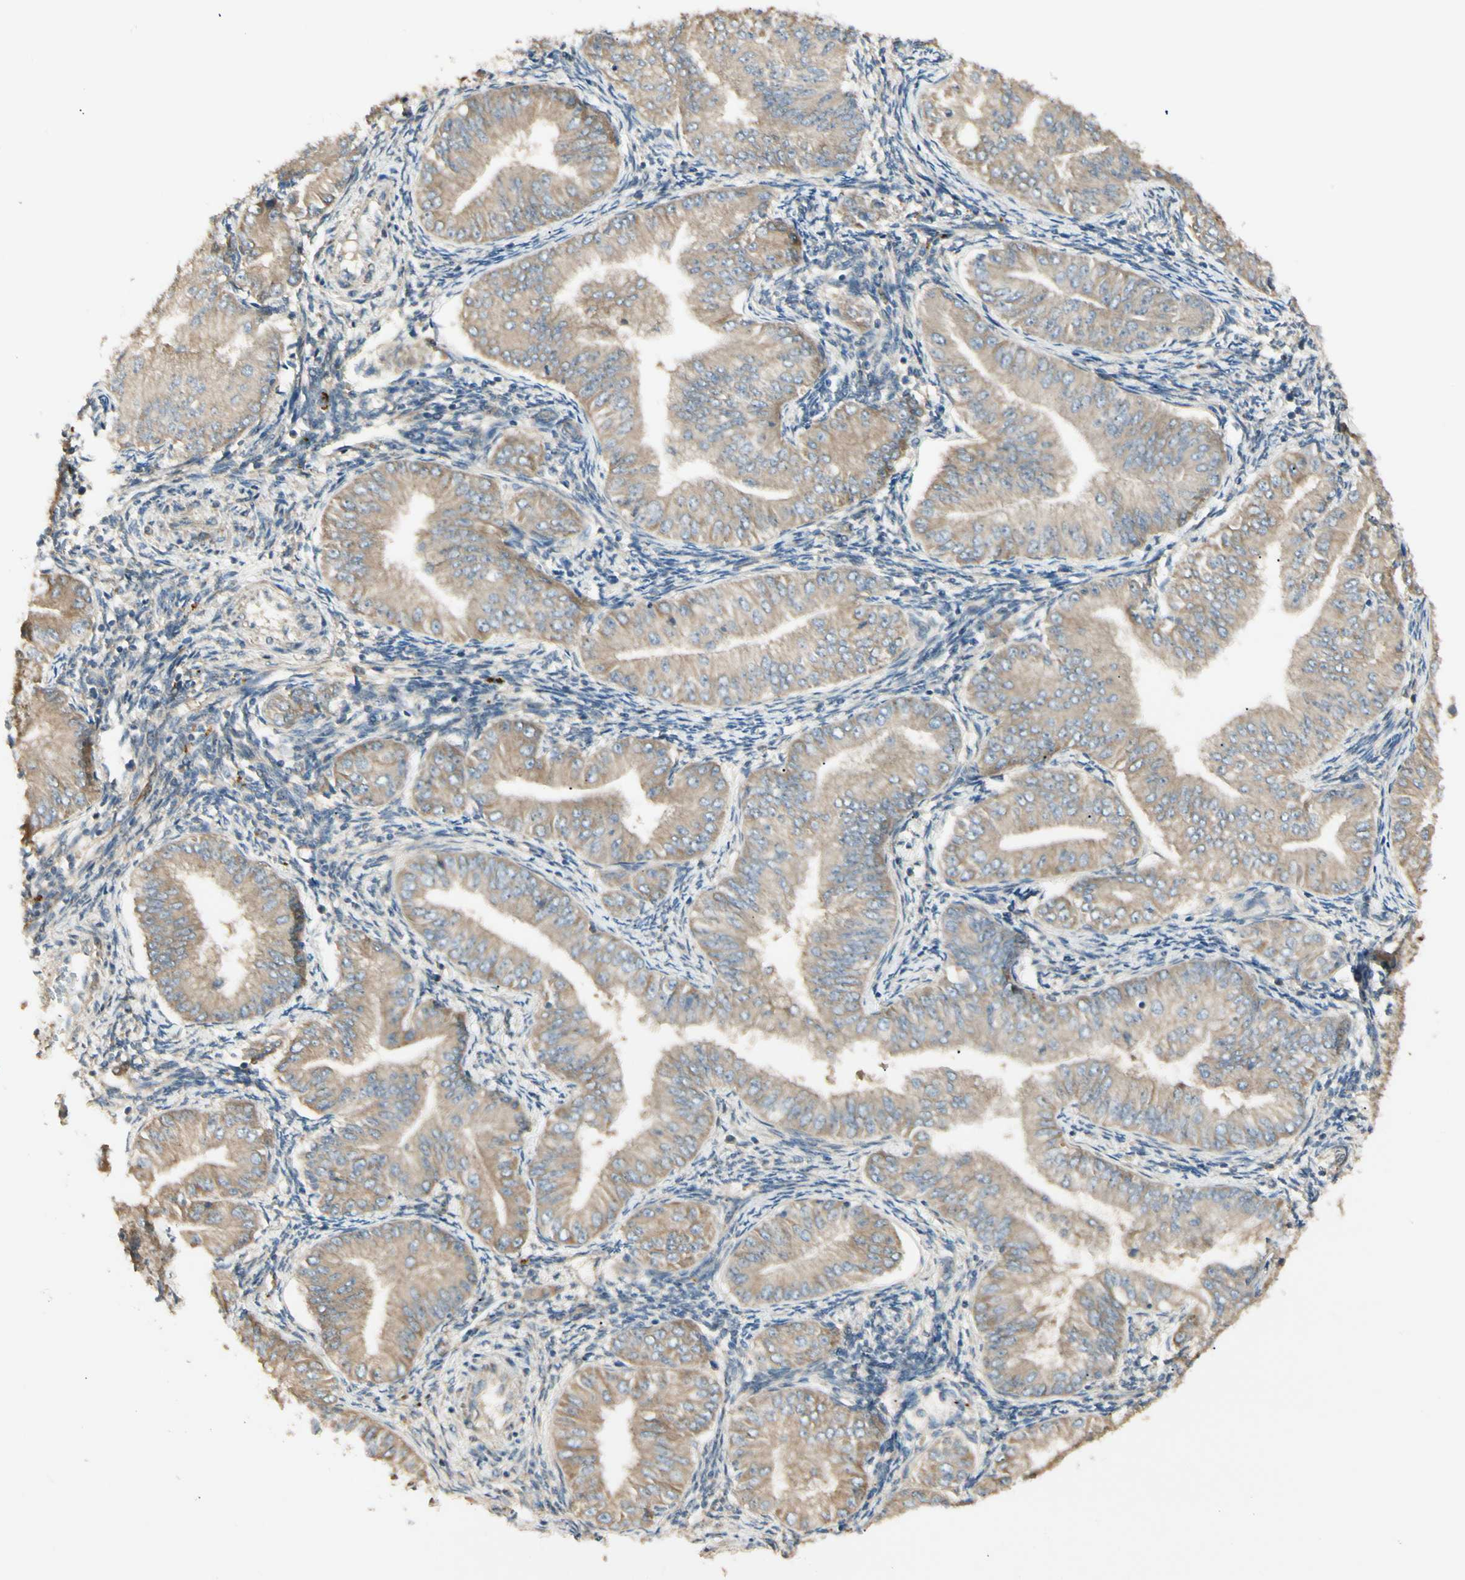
{"staining": {"intensity": "moderate", "quantity": ">75%", "location": "cytoplasmic/membranous"}, "tissue": "endometrial cancer", "cell_type": "Tumor cells", "image_type": "cancer", "snomed": [{"axis": "morphology", "description": "Normal tissue, NOS"}, {"axis": "morphology", "description": "Adenocarcinoma, NOS"}, {"axis": "topography", "description": "Endometrium"}], "caption": "Immunohistochemical staining of human endometrial cancer shows medium levels of moderate cytoplasmic/membranous protein positivity in about >75% of tumor cells.", "gene": "IRAG1", "patient": {"sex": "female", "age": 53}}